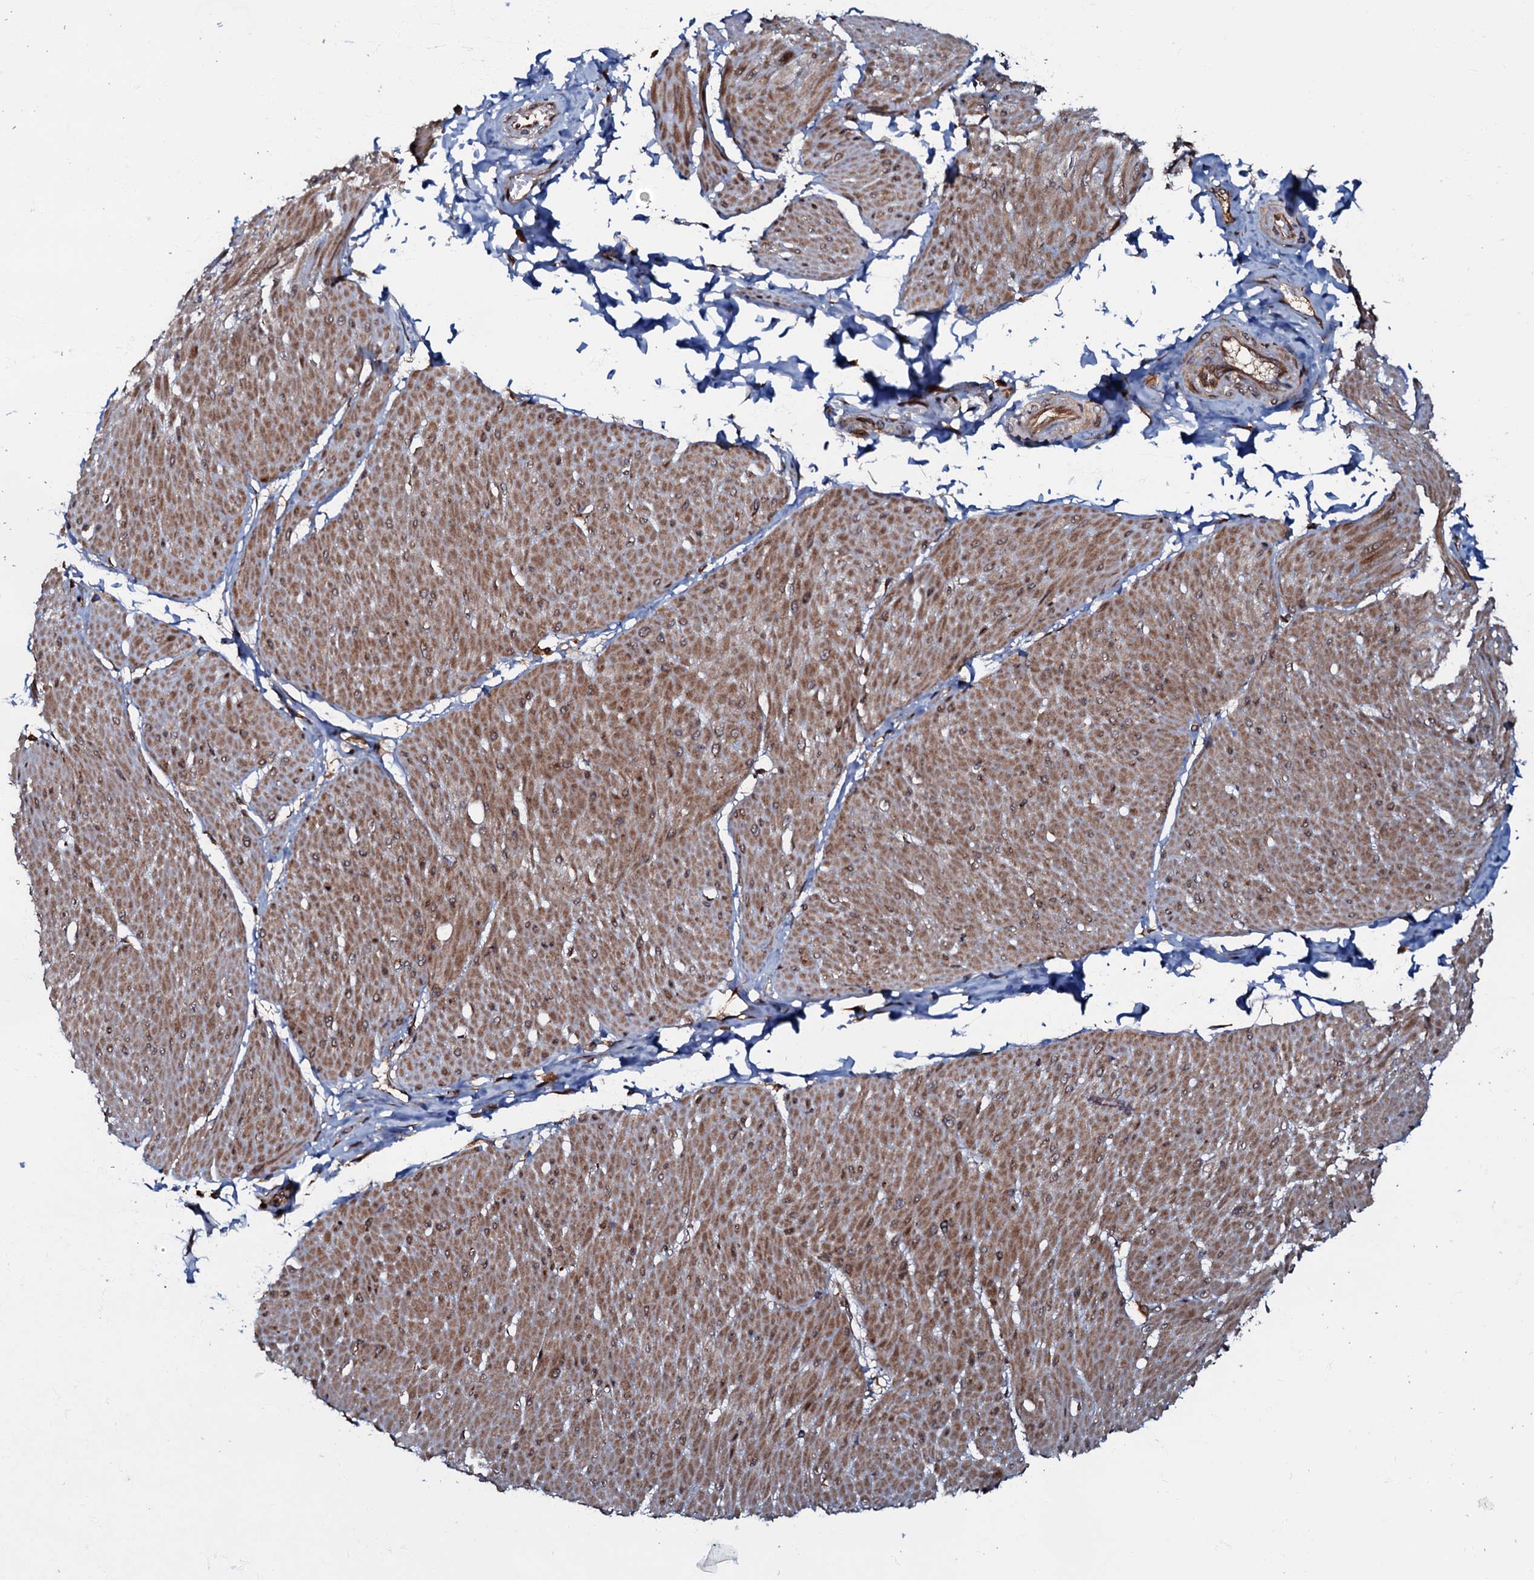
{"staining": {"intensity": "moderate", "quantity": ">75%", "location": "cytoplasmic/membranous"}, "tissue": "smooth muscle", "cell_type": "Smooth muscle cells", "image_type": "normal", "snomed": [{"axis": "morphology", "description": "Urothelial carcinoma, High grade"}, {"axis": "topography", "description": "Urinary bladder"}], "caption": "Protein expression analysis of normal human smooth muscle reveals moderate cytoplasmic/membranous staining in about >75% of smooth muscle cells.", "gene": "OSBP", "patient": {"sex": "male", "age": 46}}